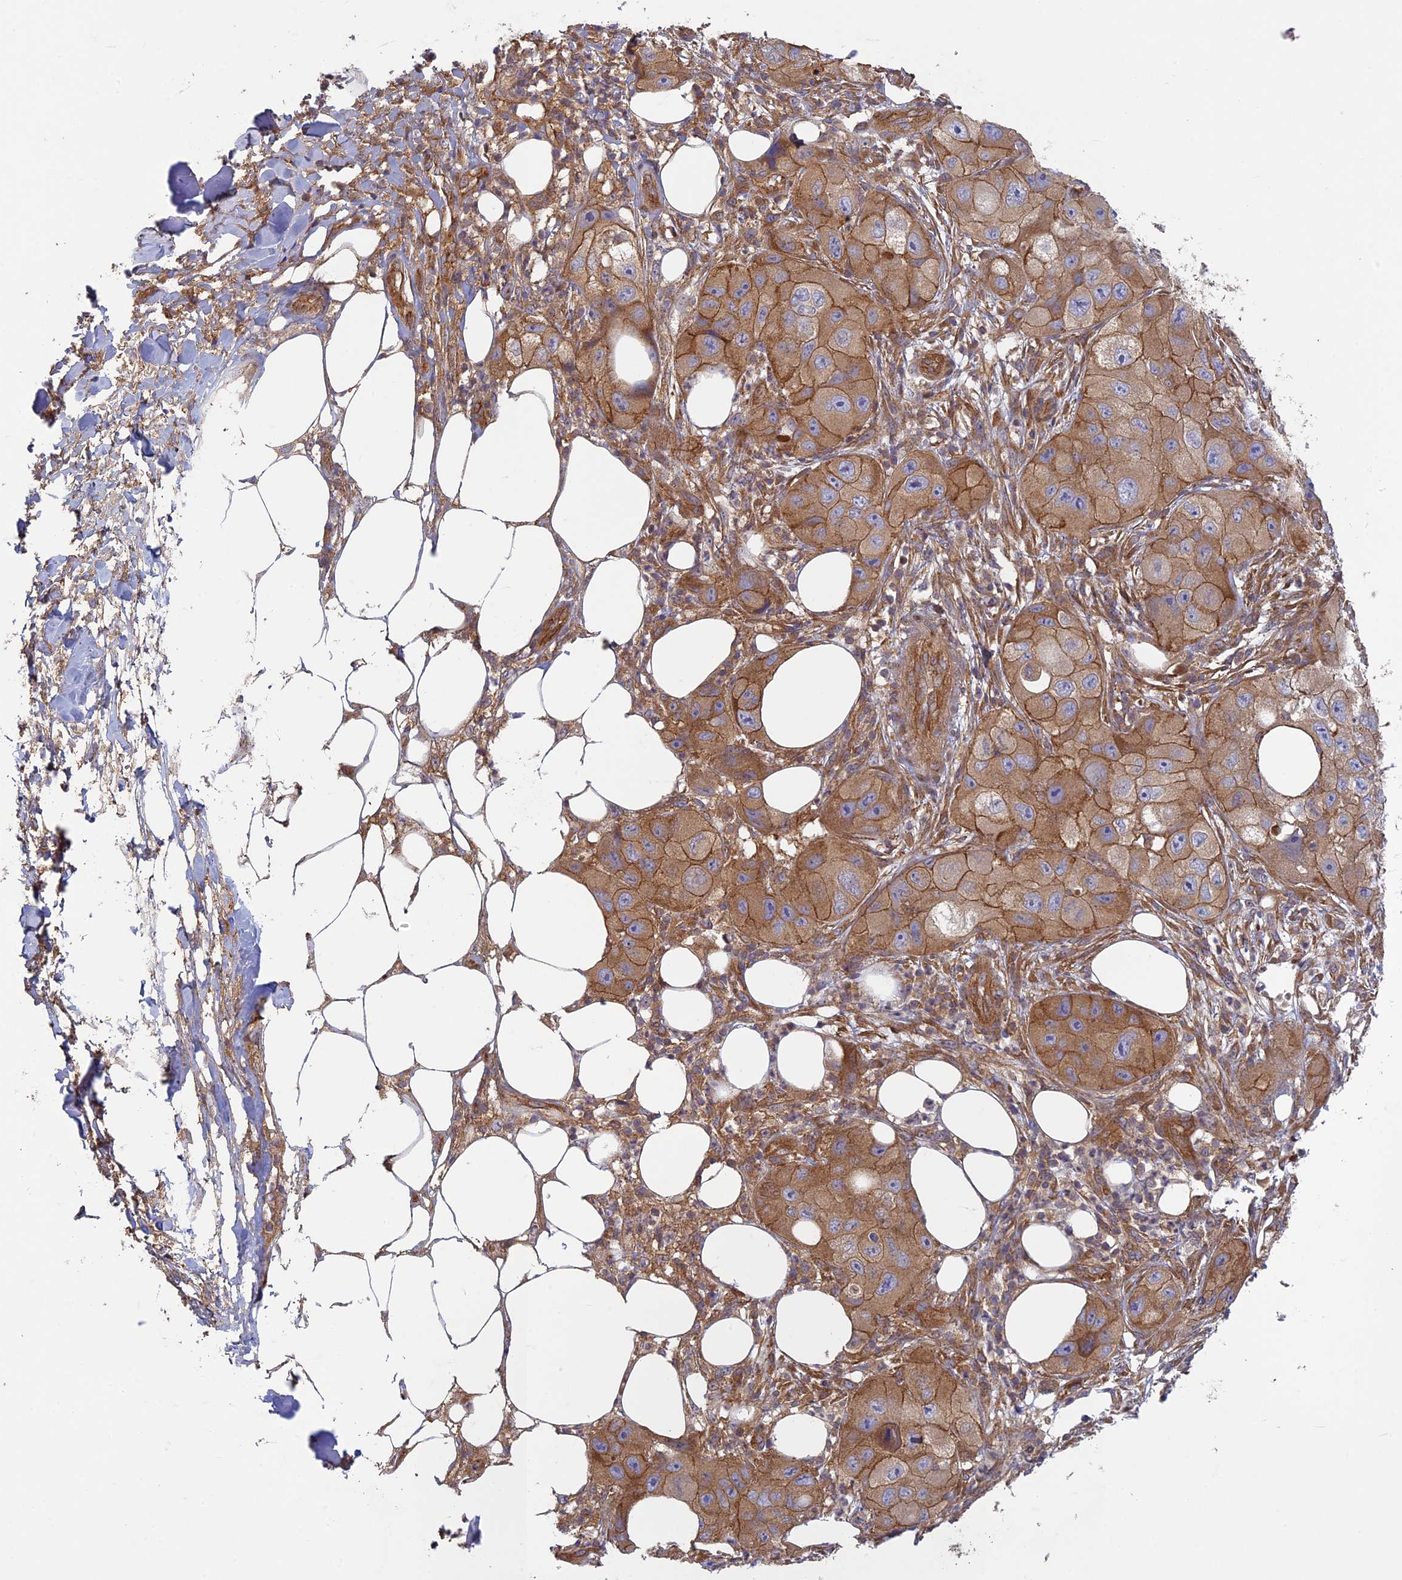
{"staining": {"intensity": "moderate", "quantity": ">75%", "location": "cytoplasmic/membranous"}, "tissue": "skin cancer", "cell_type": "Tumor cells", "image_type": "cancer", "snomed": [{"axis": "morphology", "description": "Squamous cell carcinoma, NOS"}, {"axis": "topography", "description": "Skin"}, {"axis": "topography", "description": "Subcutis"}], "caption": "High-magnification brightfield microscopy of skin cancer (squamous cell carcinoma) stained with DAB (3,3'-diaminobenzidine) (brown) and counterstained with hematoxylin (blue). tumor cells exhibit moderate cytoplasmic/membranous staining is present in approximately>75% of cells.", "gene": "TCF25", "patient": {"sex": "male", "age": 73}}